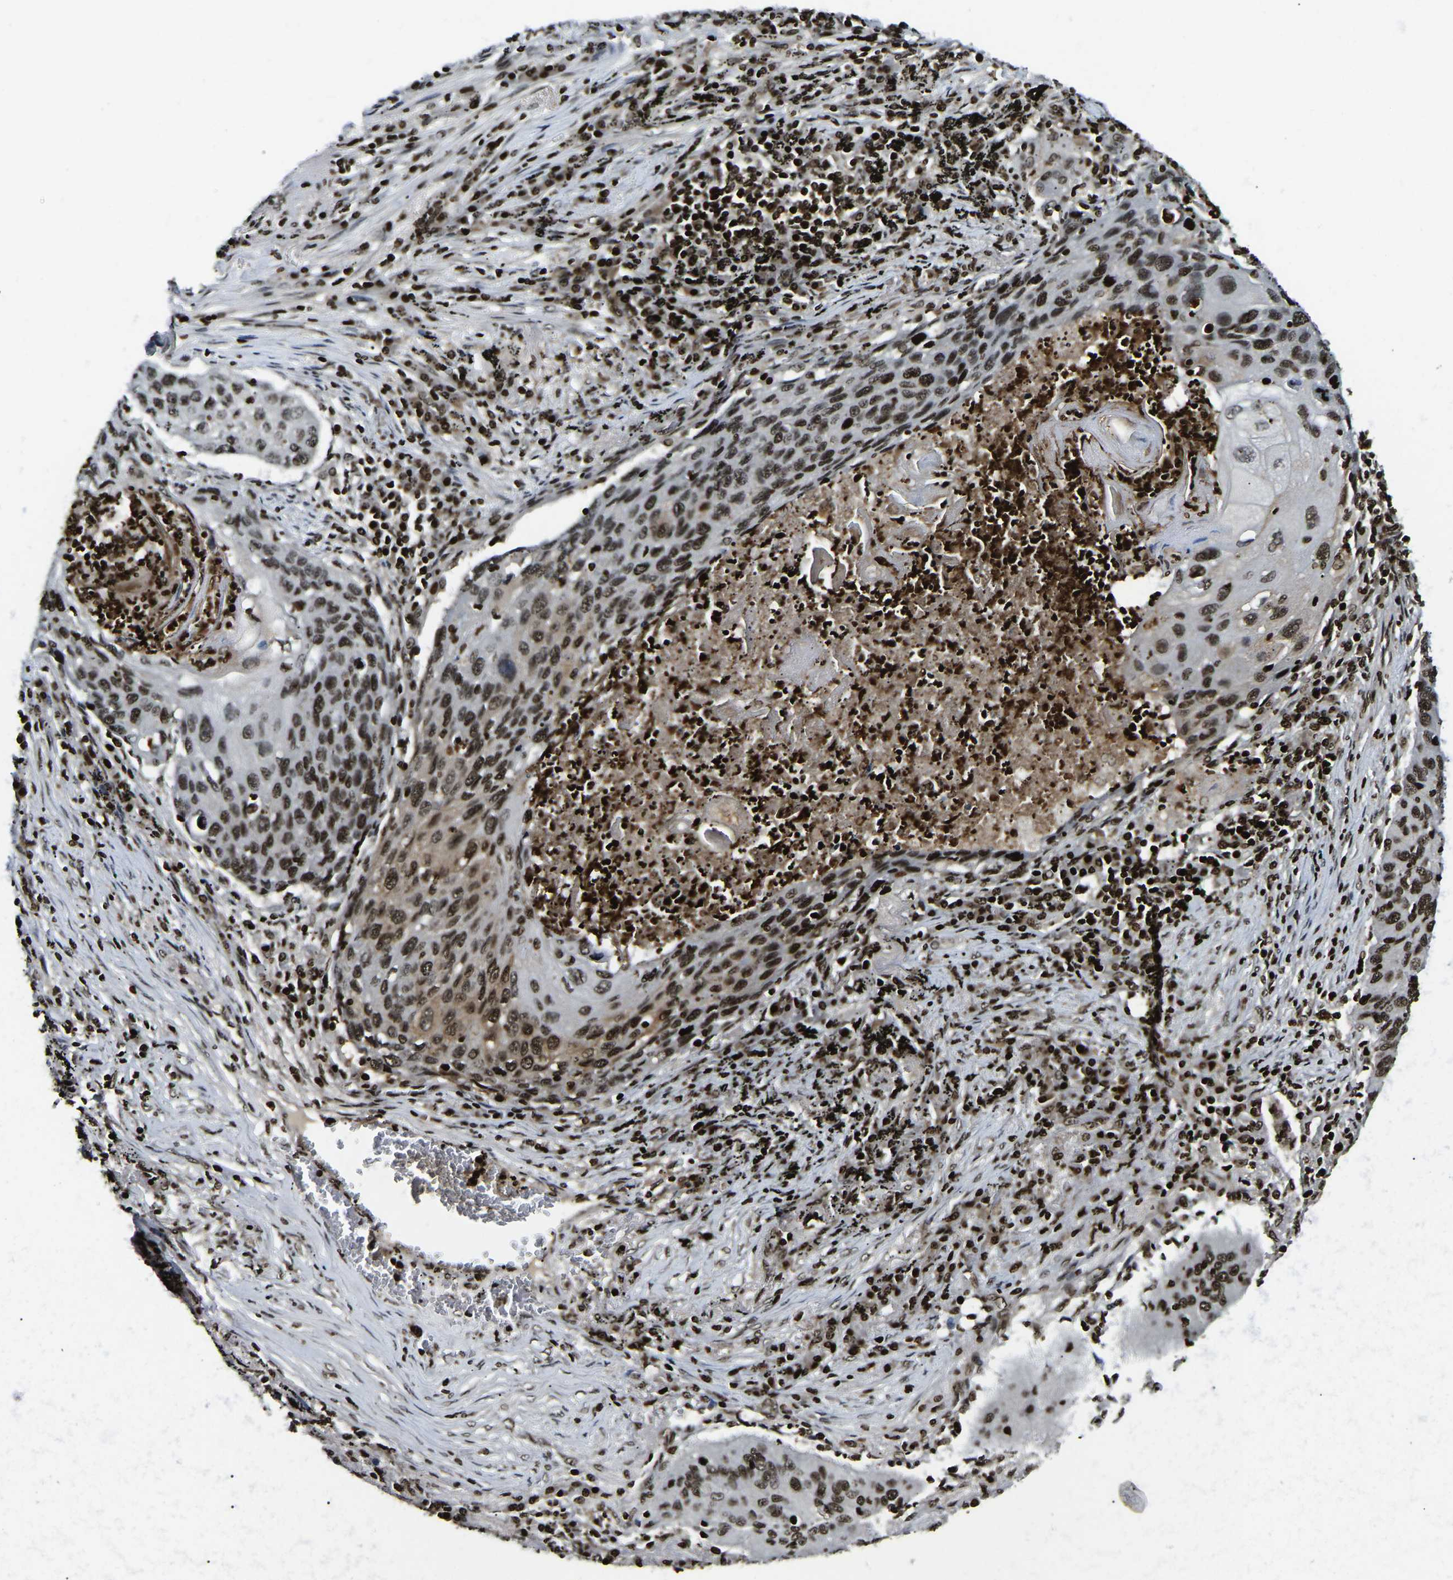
{"staining": {"intensity": "moderate", "quantity": "25%-75%", "location": "nuclear"}, "tissue": "lung cancer", "cell_type": "Tumor cells", "image_type": "cancer", "snomed": [{"axis": "morphology", "description": "Squamous cell carcinoma, NOS"}, {"axis": "topography", "description": "Lung"}], "caption": "High-magnification brightfield microscopy of squamous cell carcinoma (lung) stained with DAB (brown) and counterstained with hematoxylin (blue). tumor cells exhibit moderate nuclear expression is identified in about25%-75% of cells. (Brightfield microscopy of DAB IHC at high magnification).", "gene": "LRRC61", "patient": {"sex": "female", "age": 63}}